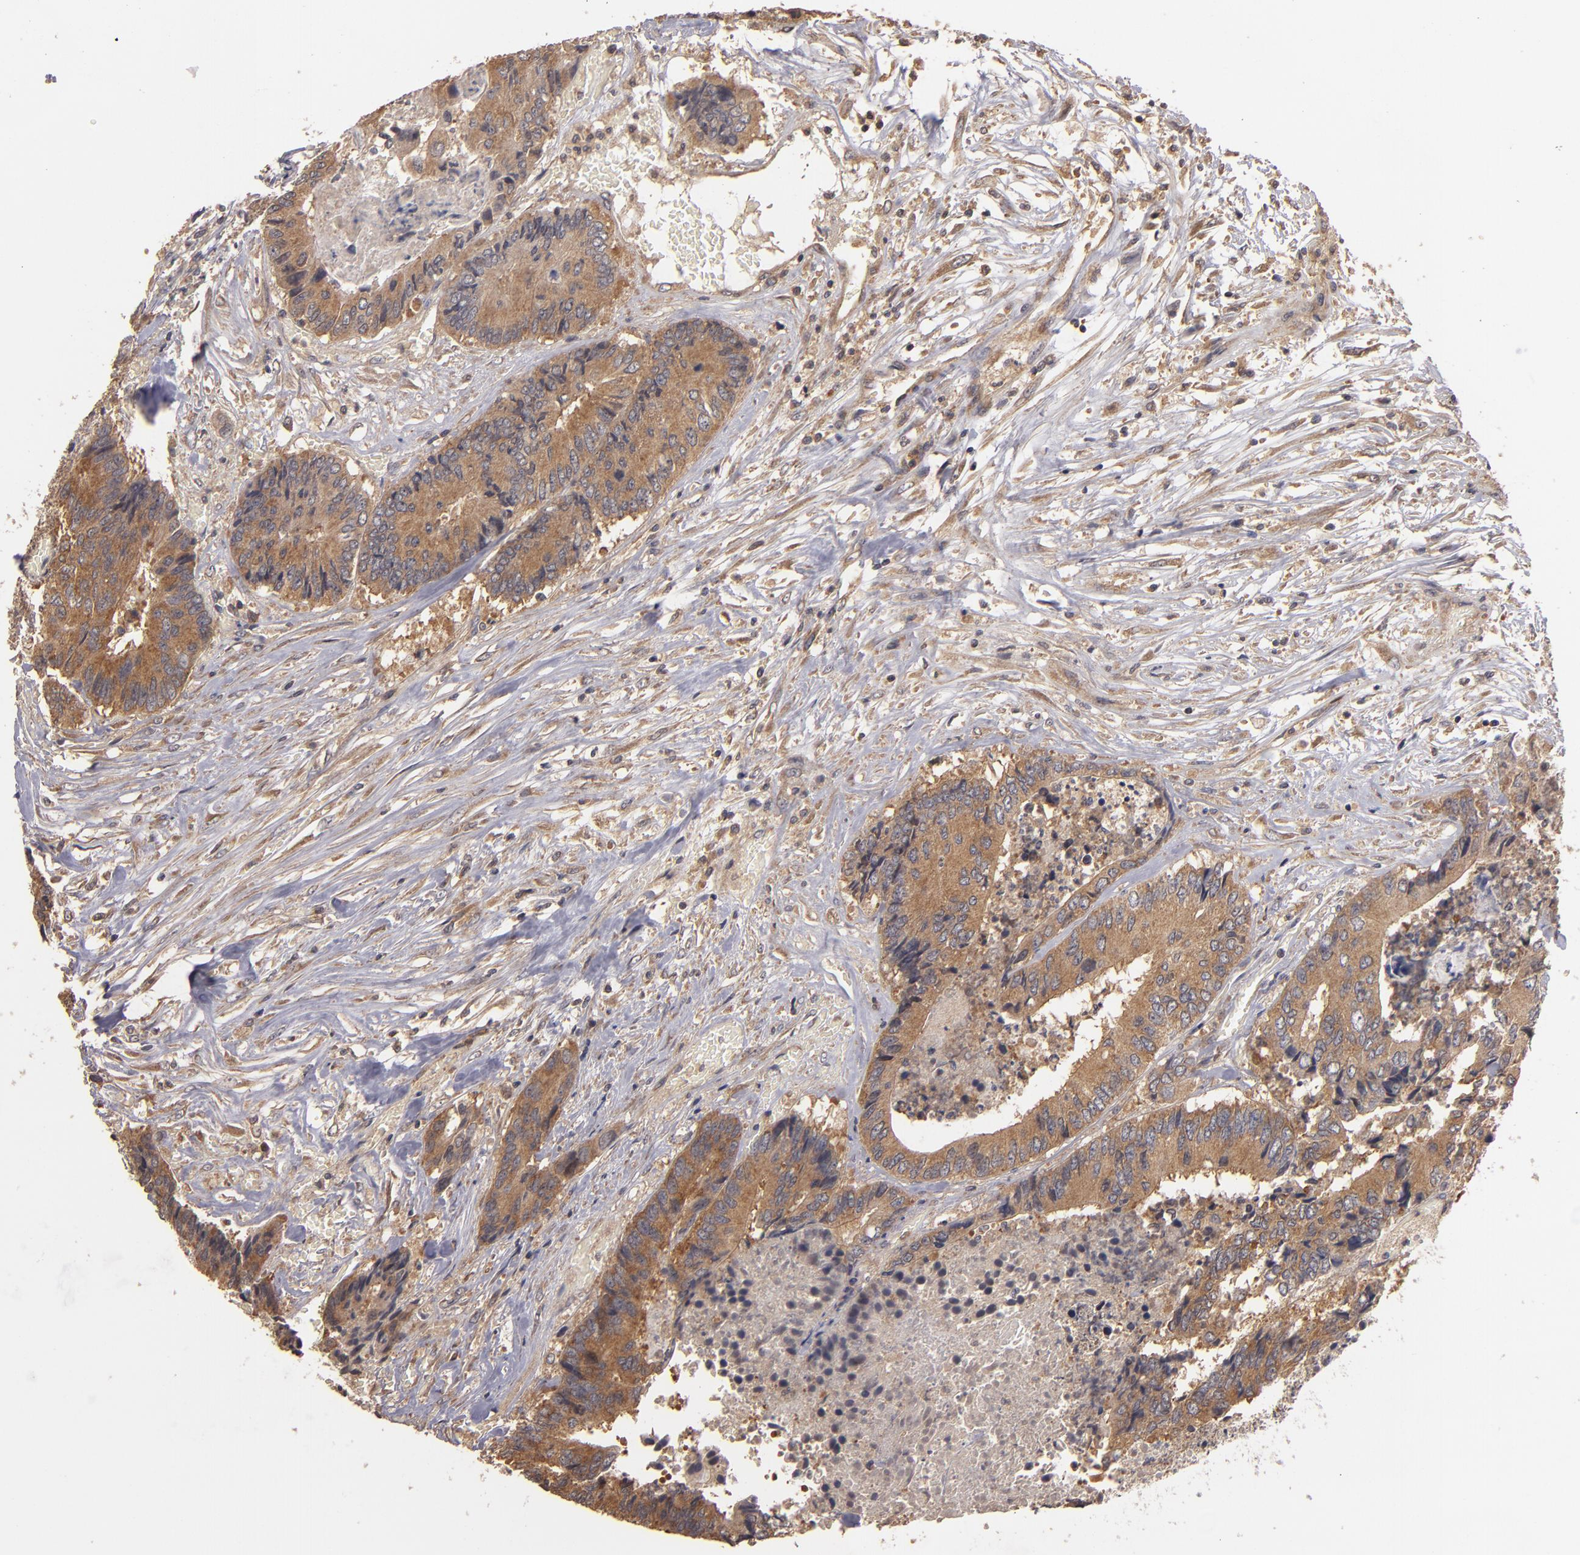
{"staining": {"intensity": "moderate", "quantity": ">75%", "location": "cytoplasmic/membranous"}, "tissue": "colorectal cancer", "cell_type": "Tumor cells", "image_type": "cancer", "snomed": [{"axis": "morphology", "description": "Adenocarcinoma, NOS"}, {"axis": "topography", "description": "Rectum"}], "caption": "IHC histopathology image of human colorectal cancer stained for a protein (brown), which demonstrates medium levels of moderate cytoplasmic/membranous expression in about >75% of tumor cells.", "gene": "UPF3B", "patient": {"sex": "male", "age": 55}}